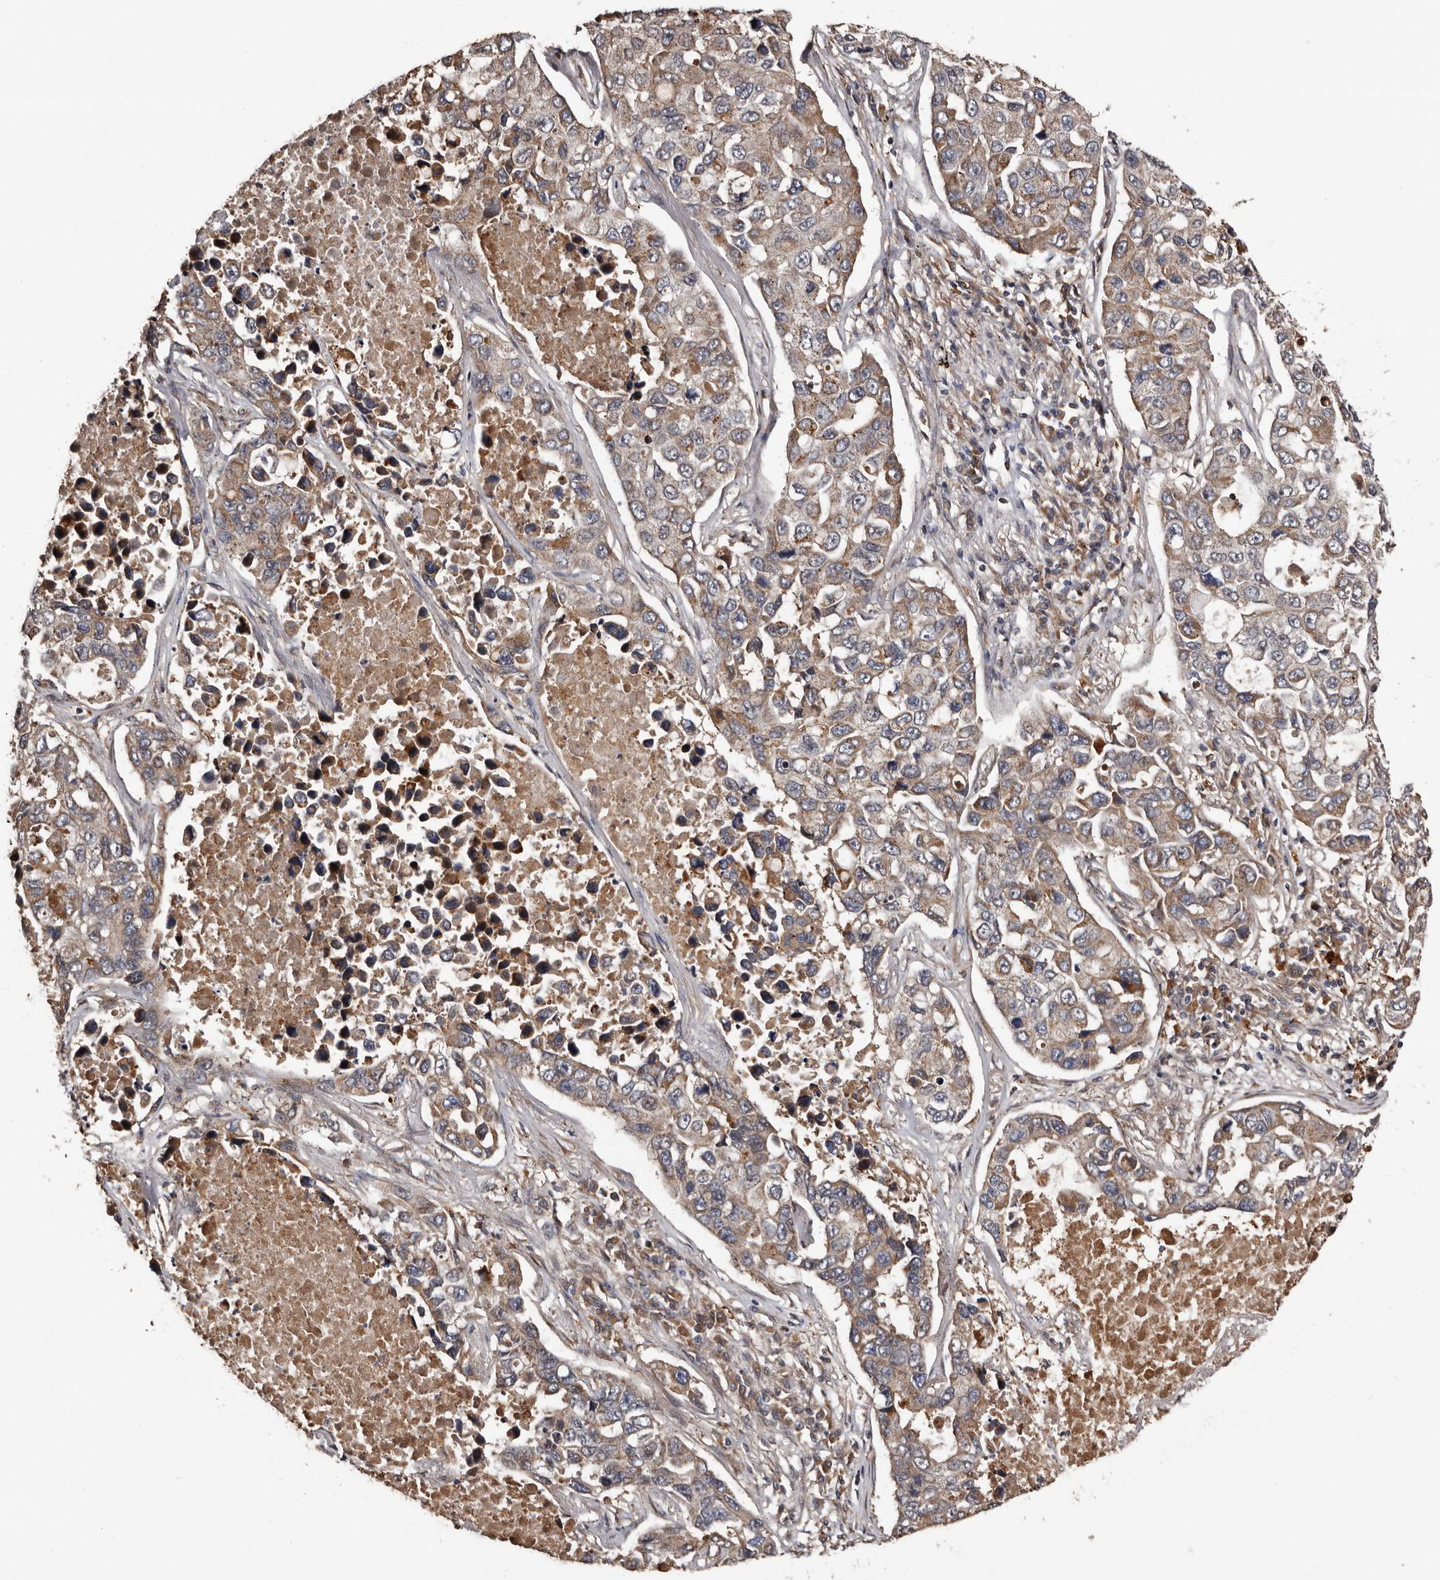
{"staining": {"intensity": "moderate", "quantity": ">75%", "location": "cytoplasmic/membranous"}, "tissue": "lung cancer", "cell_type": "Tumor cells", "image_type": "cancer", "snomed": [{"axis": "morphology", "description": "Adenocarcinoma, NOS"}, {"axis": "topography", "description": "Lung"}], "caption": "Adenocarcinoma (lung) stained with DAB immunohistochemistry (IHC) reveals medium levels of moderate cytoplasmic/membranous positivity in about >75% of tumor cells.", "gene": "SERTAD4", "patient": {"sex": "male", "age": 64}}